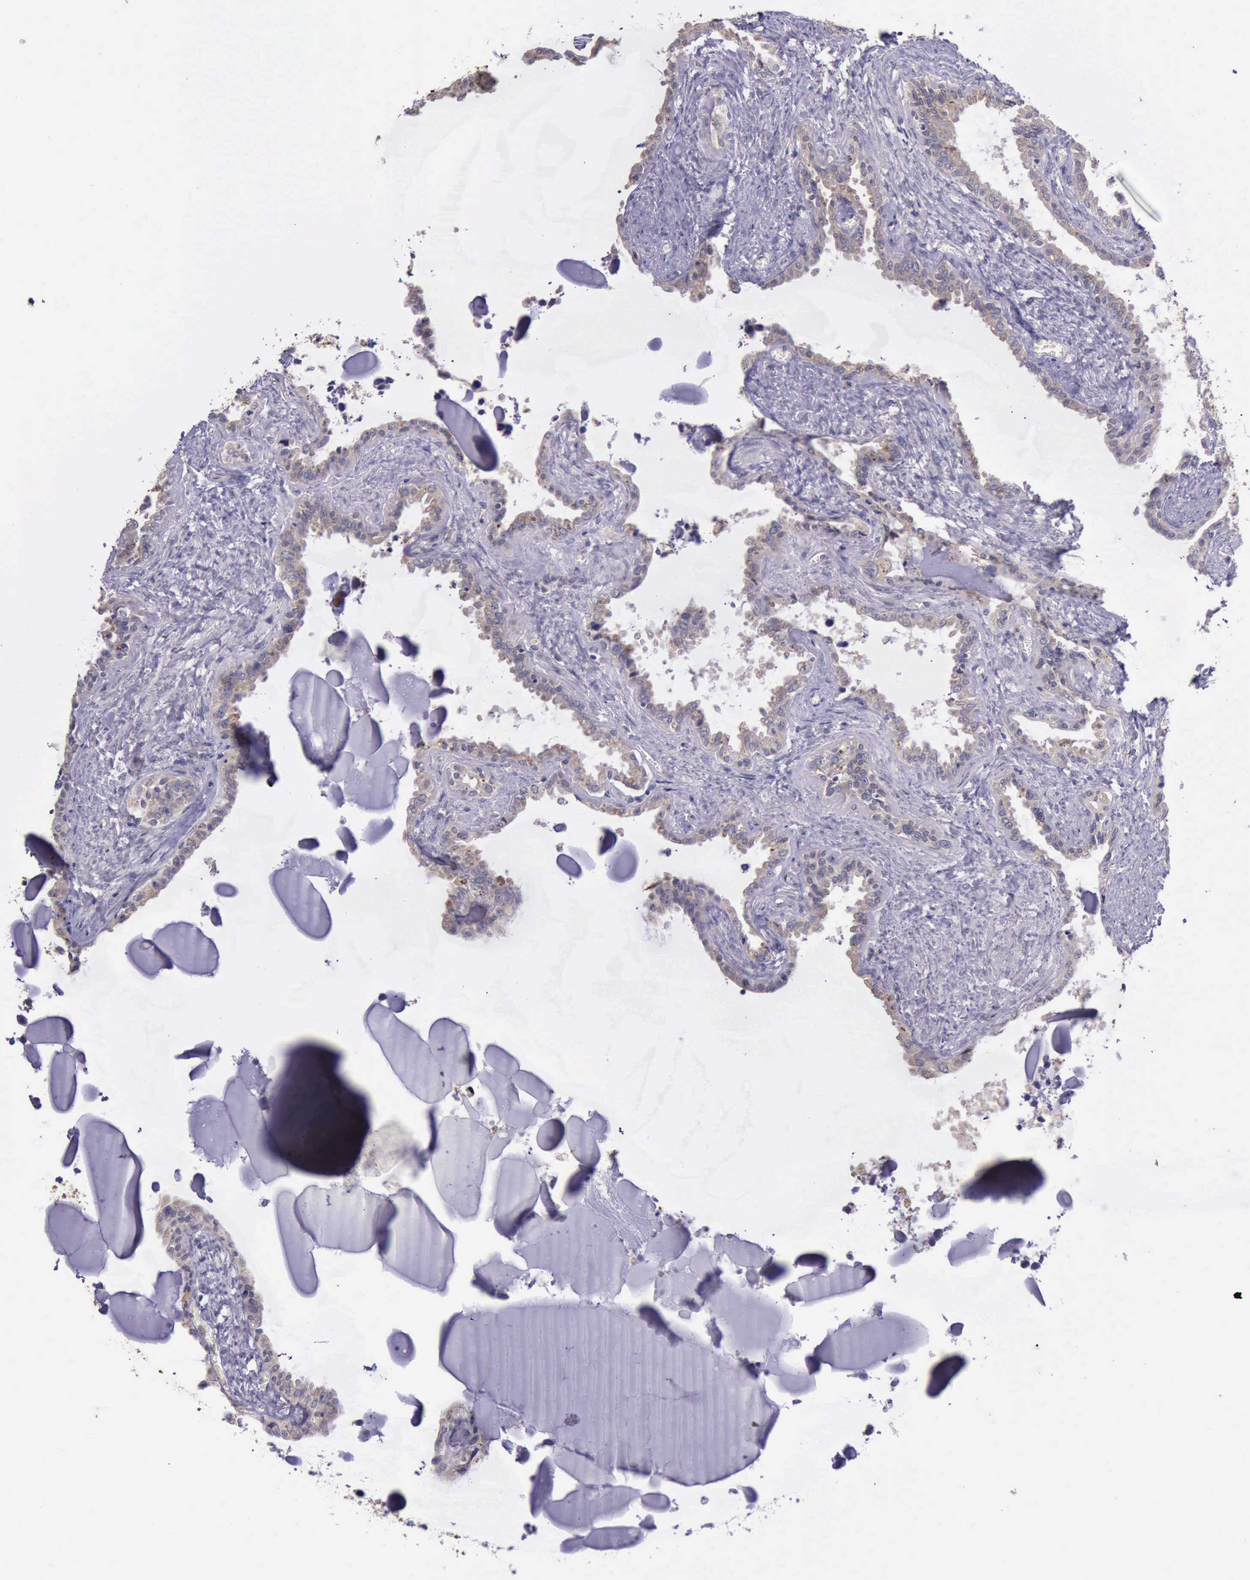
{"staining": {"intensity": "weak", "quantity": ">75%", "location": "cytoplasmic/membranous"}, "tissue": "seminal vesicle", "cell_type": "Glandular cells", "image_type": "normal", "snomed": [{"axis": "morphology", "description": "Normal tissue, NOS"}, {"axis": "morphology", "description": "Inflammation, NOS"}, {"axis": "topography", "description": "Urinary bladder"}, {"axis": "topography", "description": "Prostate"}, {"axis": "topography", "description": "Seminal veicle"}], "caption": "IHC photomicrograph of normal human seminal vesicle stained for a protein (brown), which displays low levels of weak cytoplasmic/membranous staining in approximately >75% of glandular cells.", "gene": "PLEK2", "patient": {"sex": "male", "age": 82}}